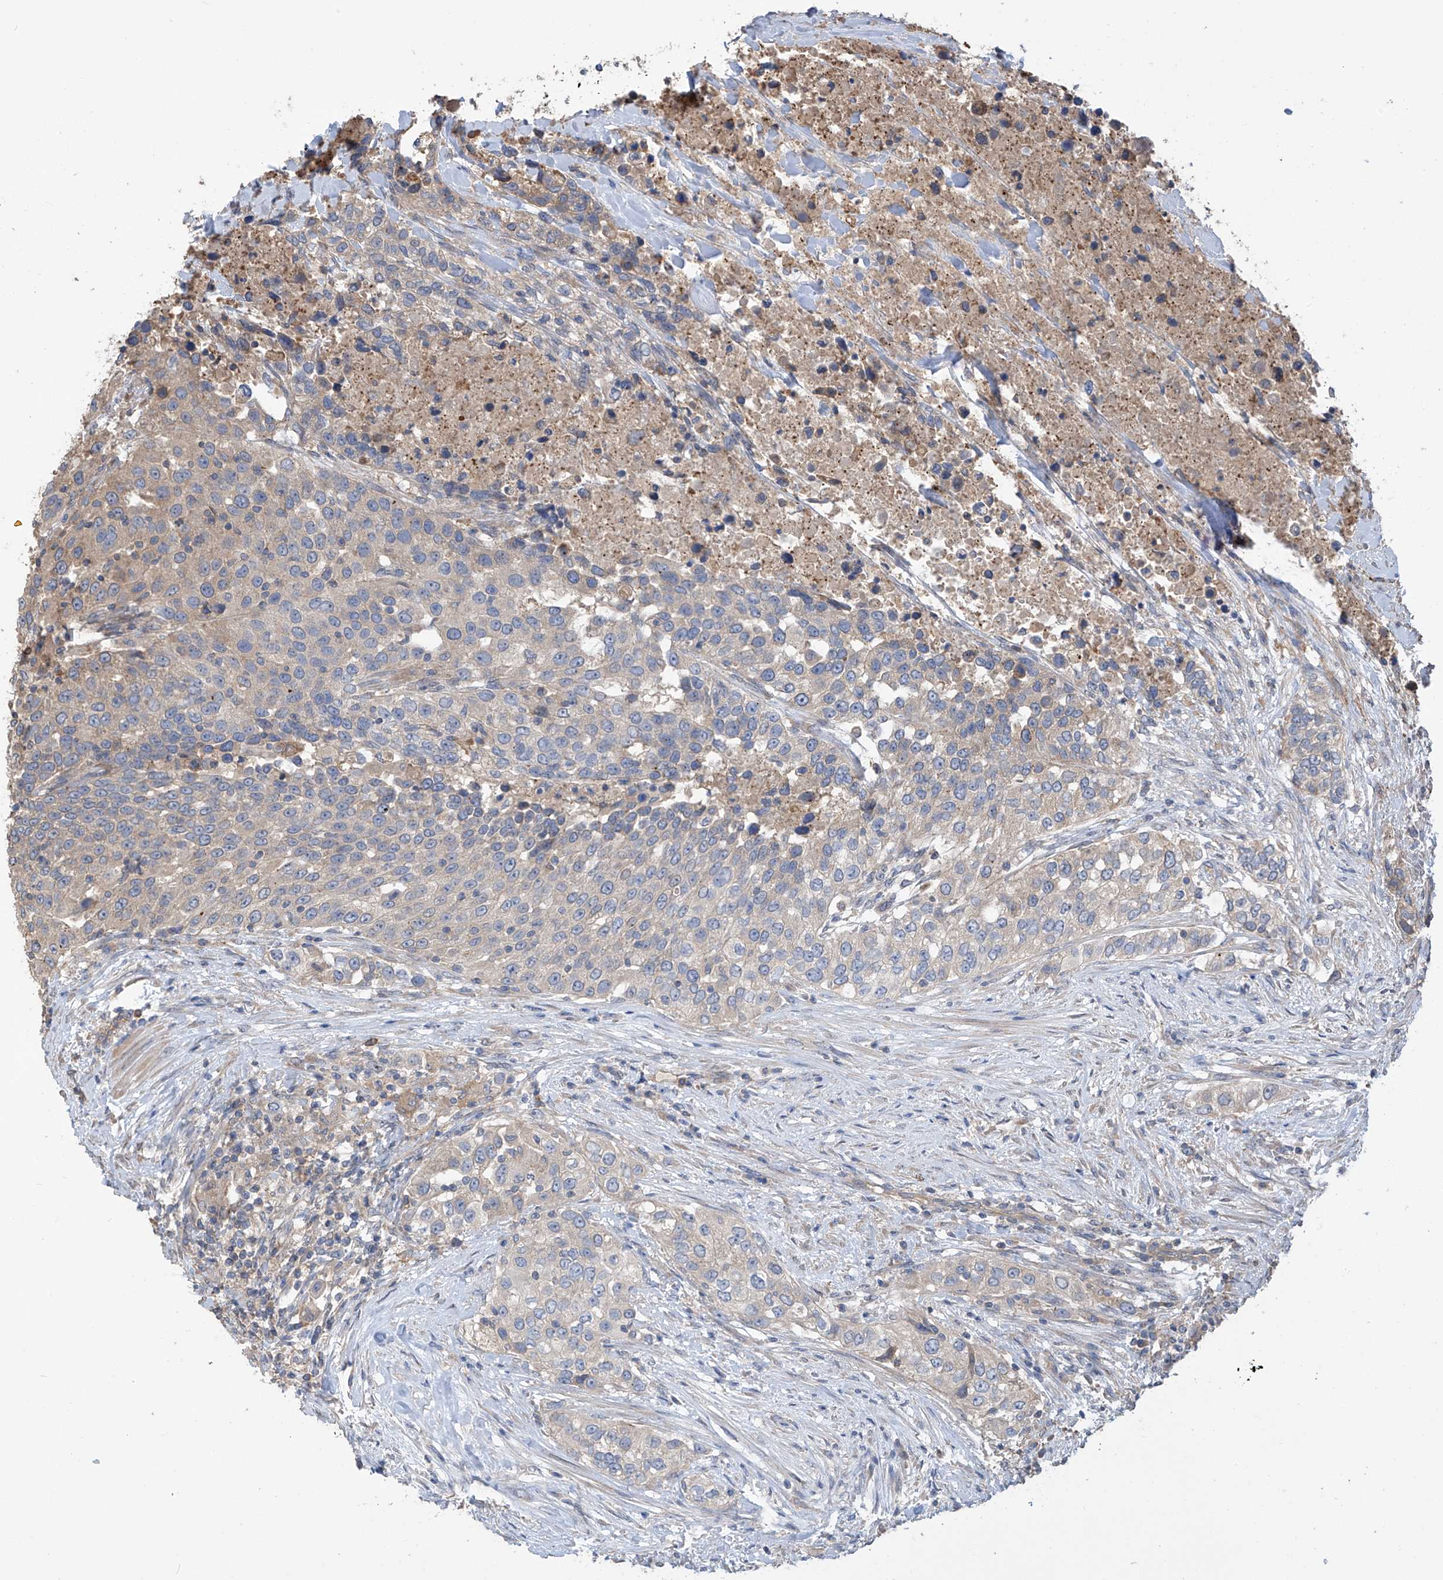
{"staining": {"intensity": "weak", "quantity": "25%-75%", "location": "cytoplasmic/membranous"}, "tissue": "urothelial cancer", "cell_type": "Tumor cells", "image_type": "cancer", "snomed": [{"axis": "morphology", "description": "Urothelial carcinoma, High grade"}, {"axis": "topography", "description": "Urinary bladder"}], "caption": "Urothelial cancer was stained to show a protein in brown. There is low levels of weak cytoplasmic/membranous positivity in approximately 25%-75% of tumor cells. The staining was performed using DAB (3,3'-diaminobenzidine) to visualize the protein expression in brown, while the nuclei were stained in blue with hematoxylin (Magnification: 20x).", "gene": "PHACTR4", "patient": {"sex": "female", "age": 80}}